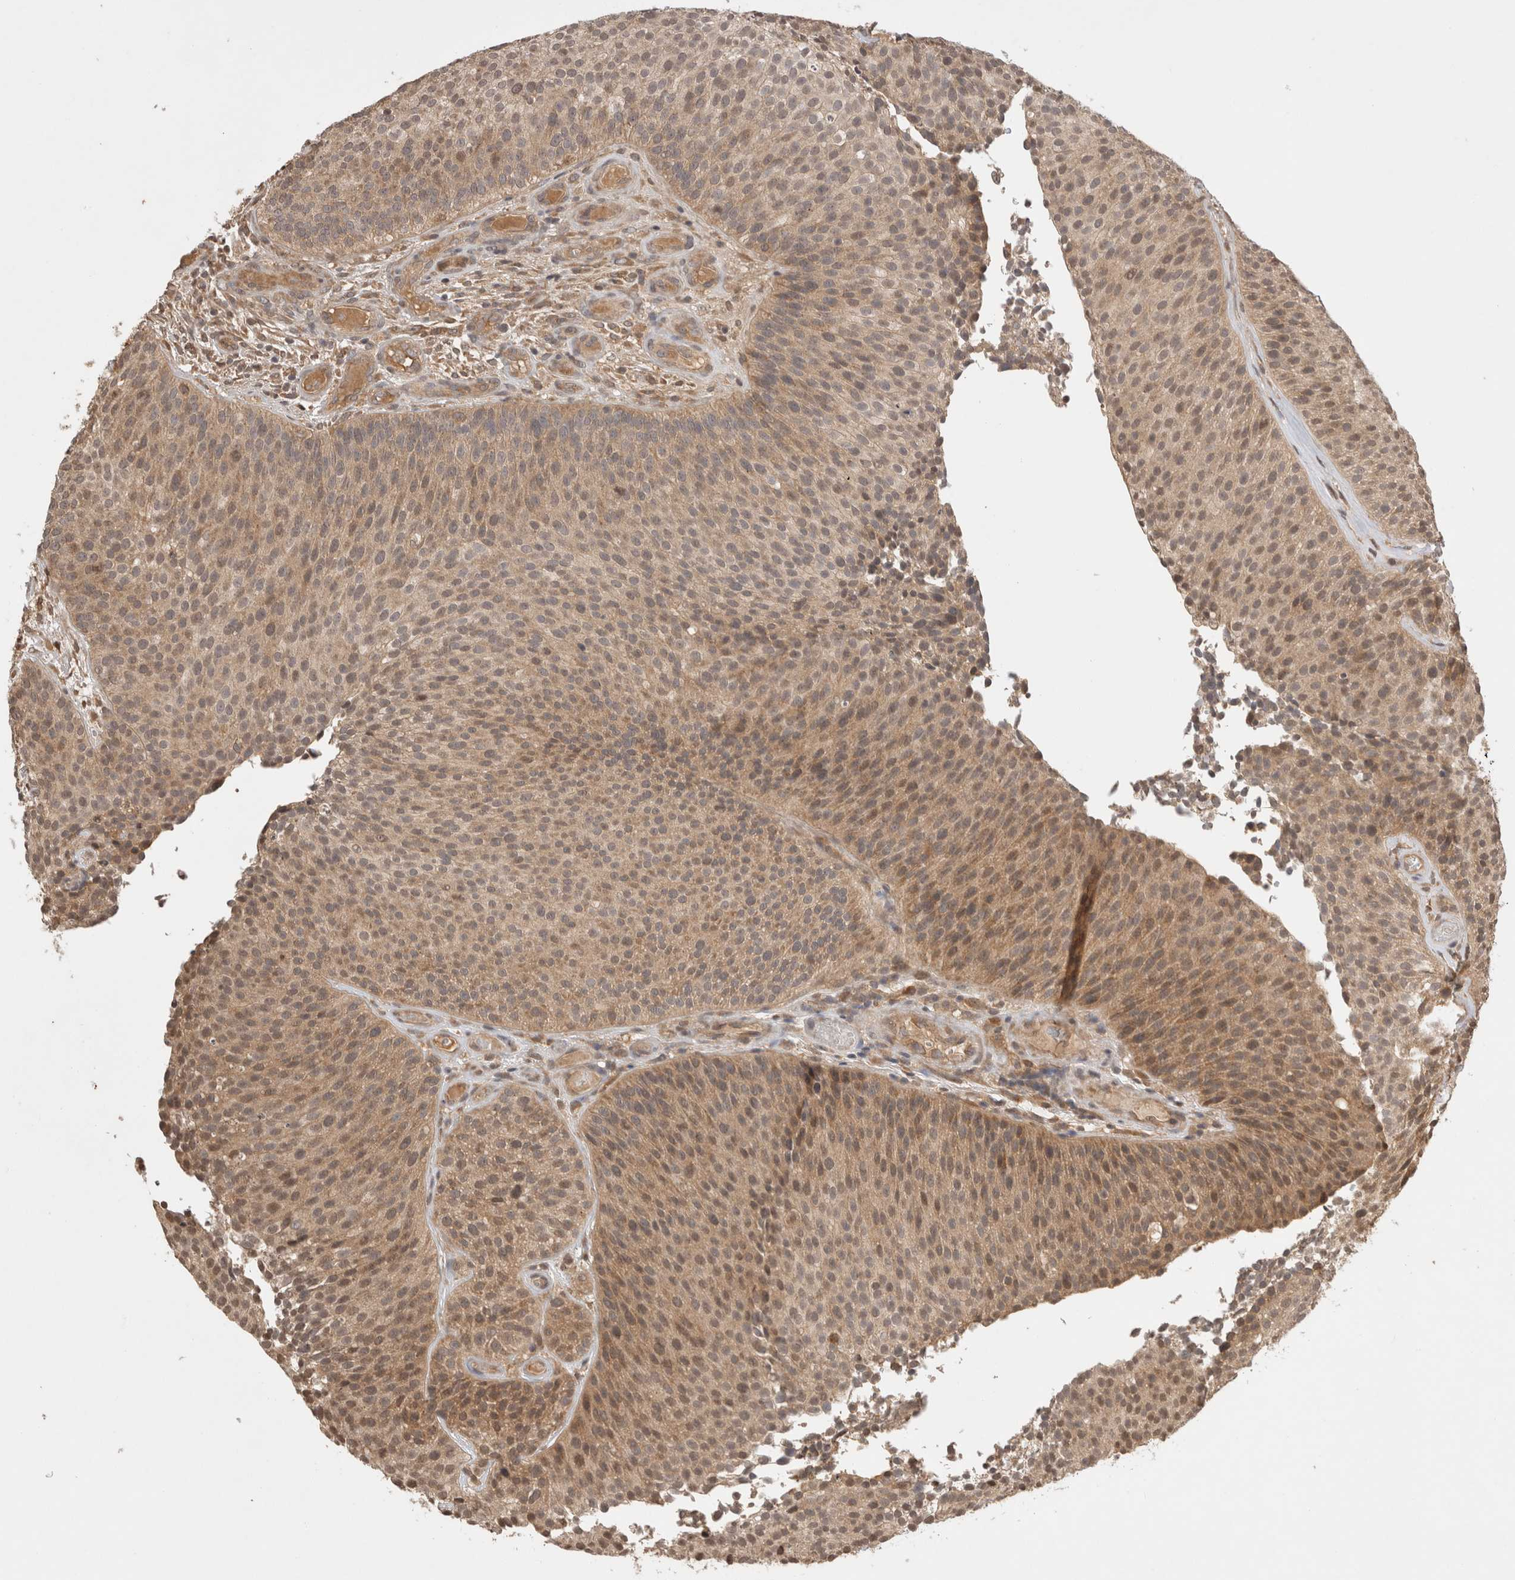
{"staining": {"intensity": "moderate", "quantity": ">75%", "location": "cytoplasmic/membranous"}, "tissue": "urothelial cancer", "cell_type": "Tumor cells", "image_type": "cancer", "snomed": [{"axis": "morphology", "description": "Urothelial carcinoma, Low grade"}, {"axis": "topography", "description": "Urinary bladder"}], "caption": "Low-grade urothelial carcinoma tissue shows moderate cytoplasmic/membranous expression in about >75% of tumor cells The staining is performed using DAB brown chromogen to label protein expression. The nuclei are counter-stained blue using hematoxylin.", "gene": "PRMT3", "patient": {"sex": "male", "age": 86}}